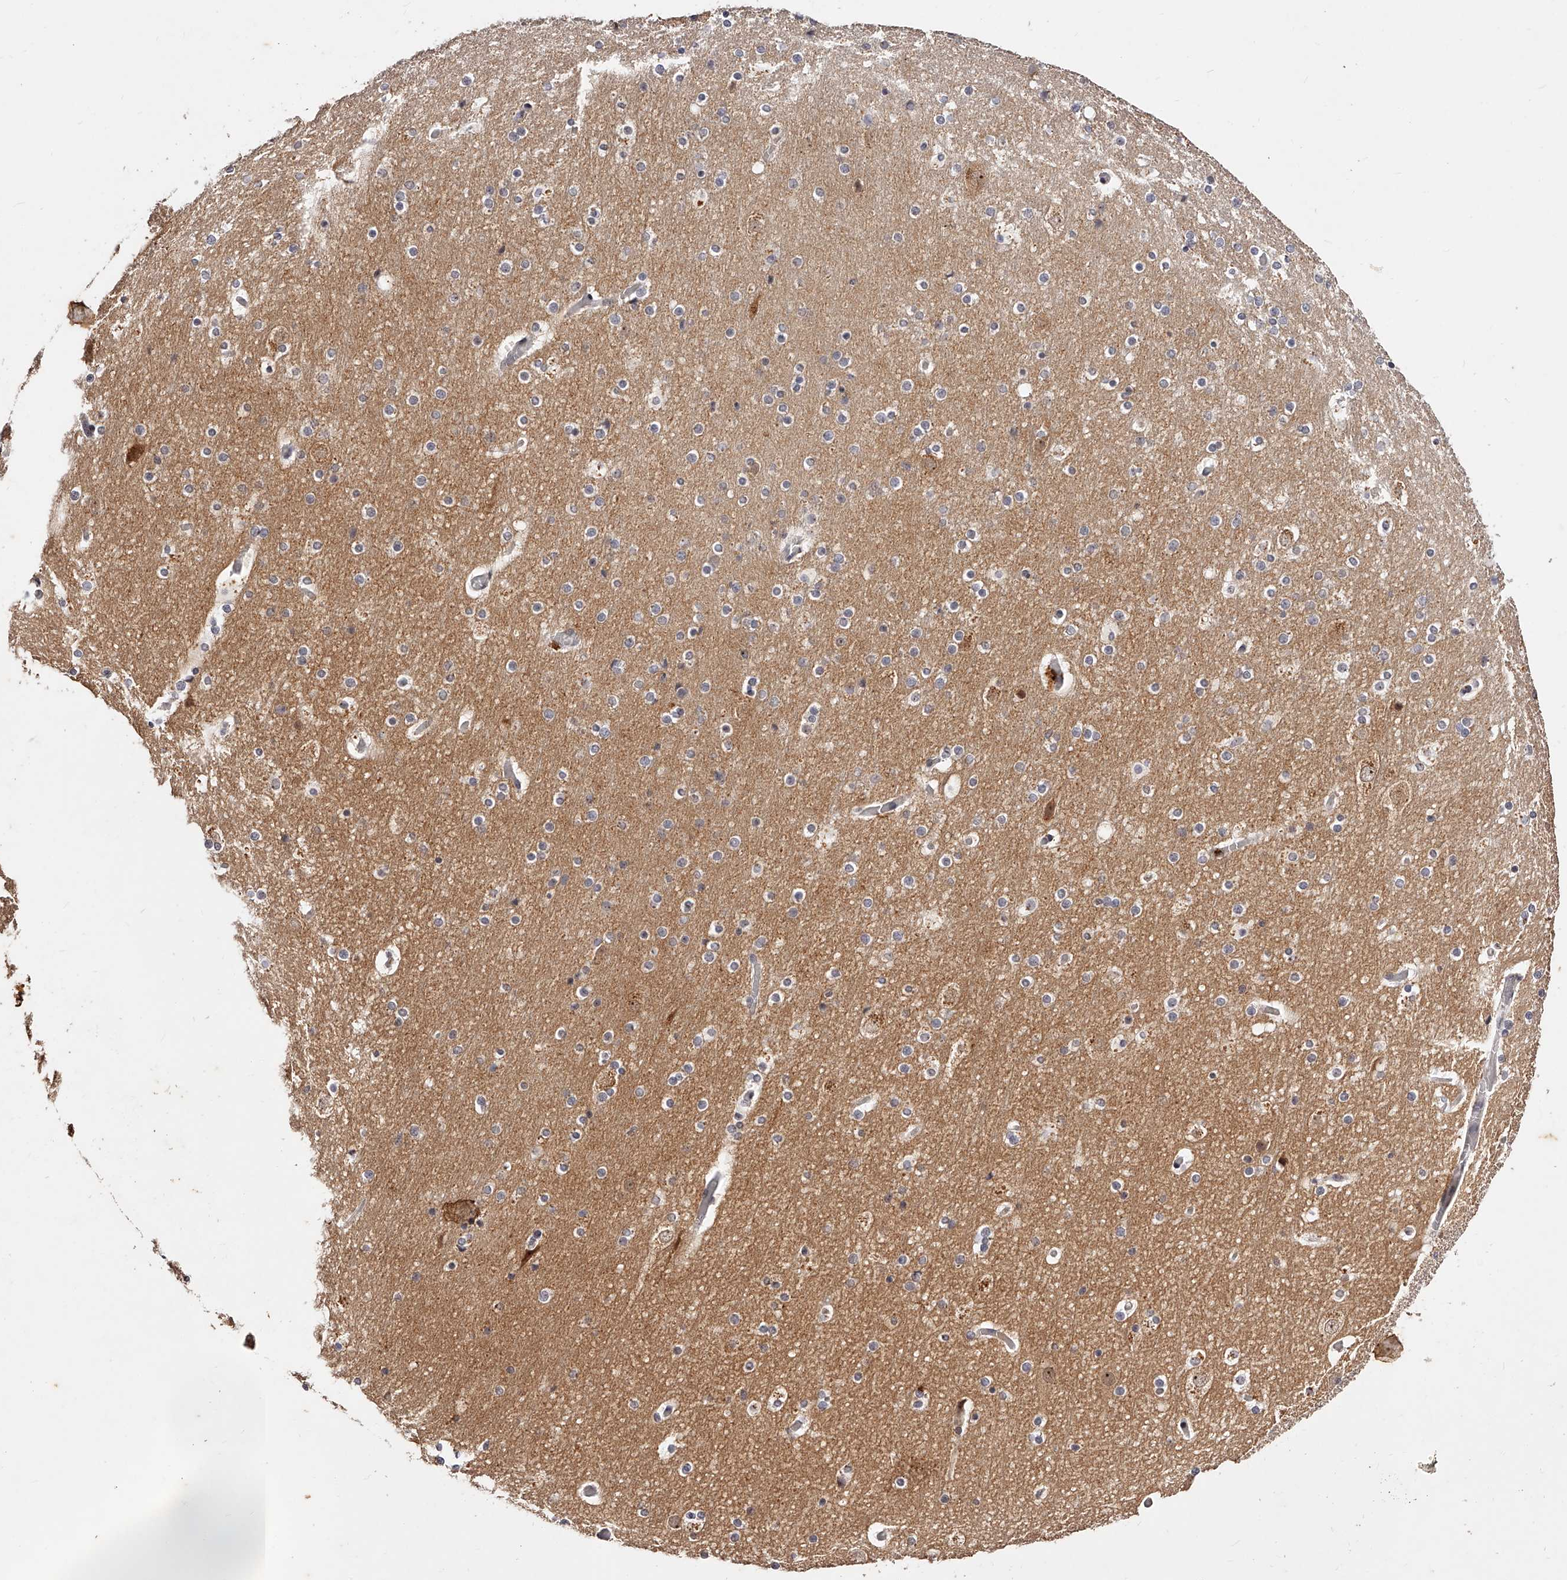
{"staining": {"intensity": "negative", "quantity": "none", "location": "none"}, "tissue": "cerebral cortex", "cell_type": "Endothelial cells", "image_type": "normal", "snomed": [{"axis": "morphology", "description": "Normal tissue, NOS"}, {"axis": "topography", "description": "Cerebral cortex"}], "caption": "DAB (3,3'-diaminobenzidine) immunohistochemical staining of benign human cerebral cortex shows no significant positivity in endothelial cells.", "gene": "PHACTR1", "patient": {"sex": "male", "age": 57}}